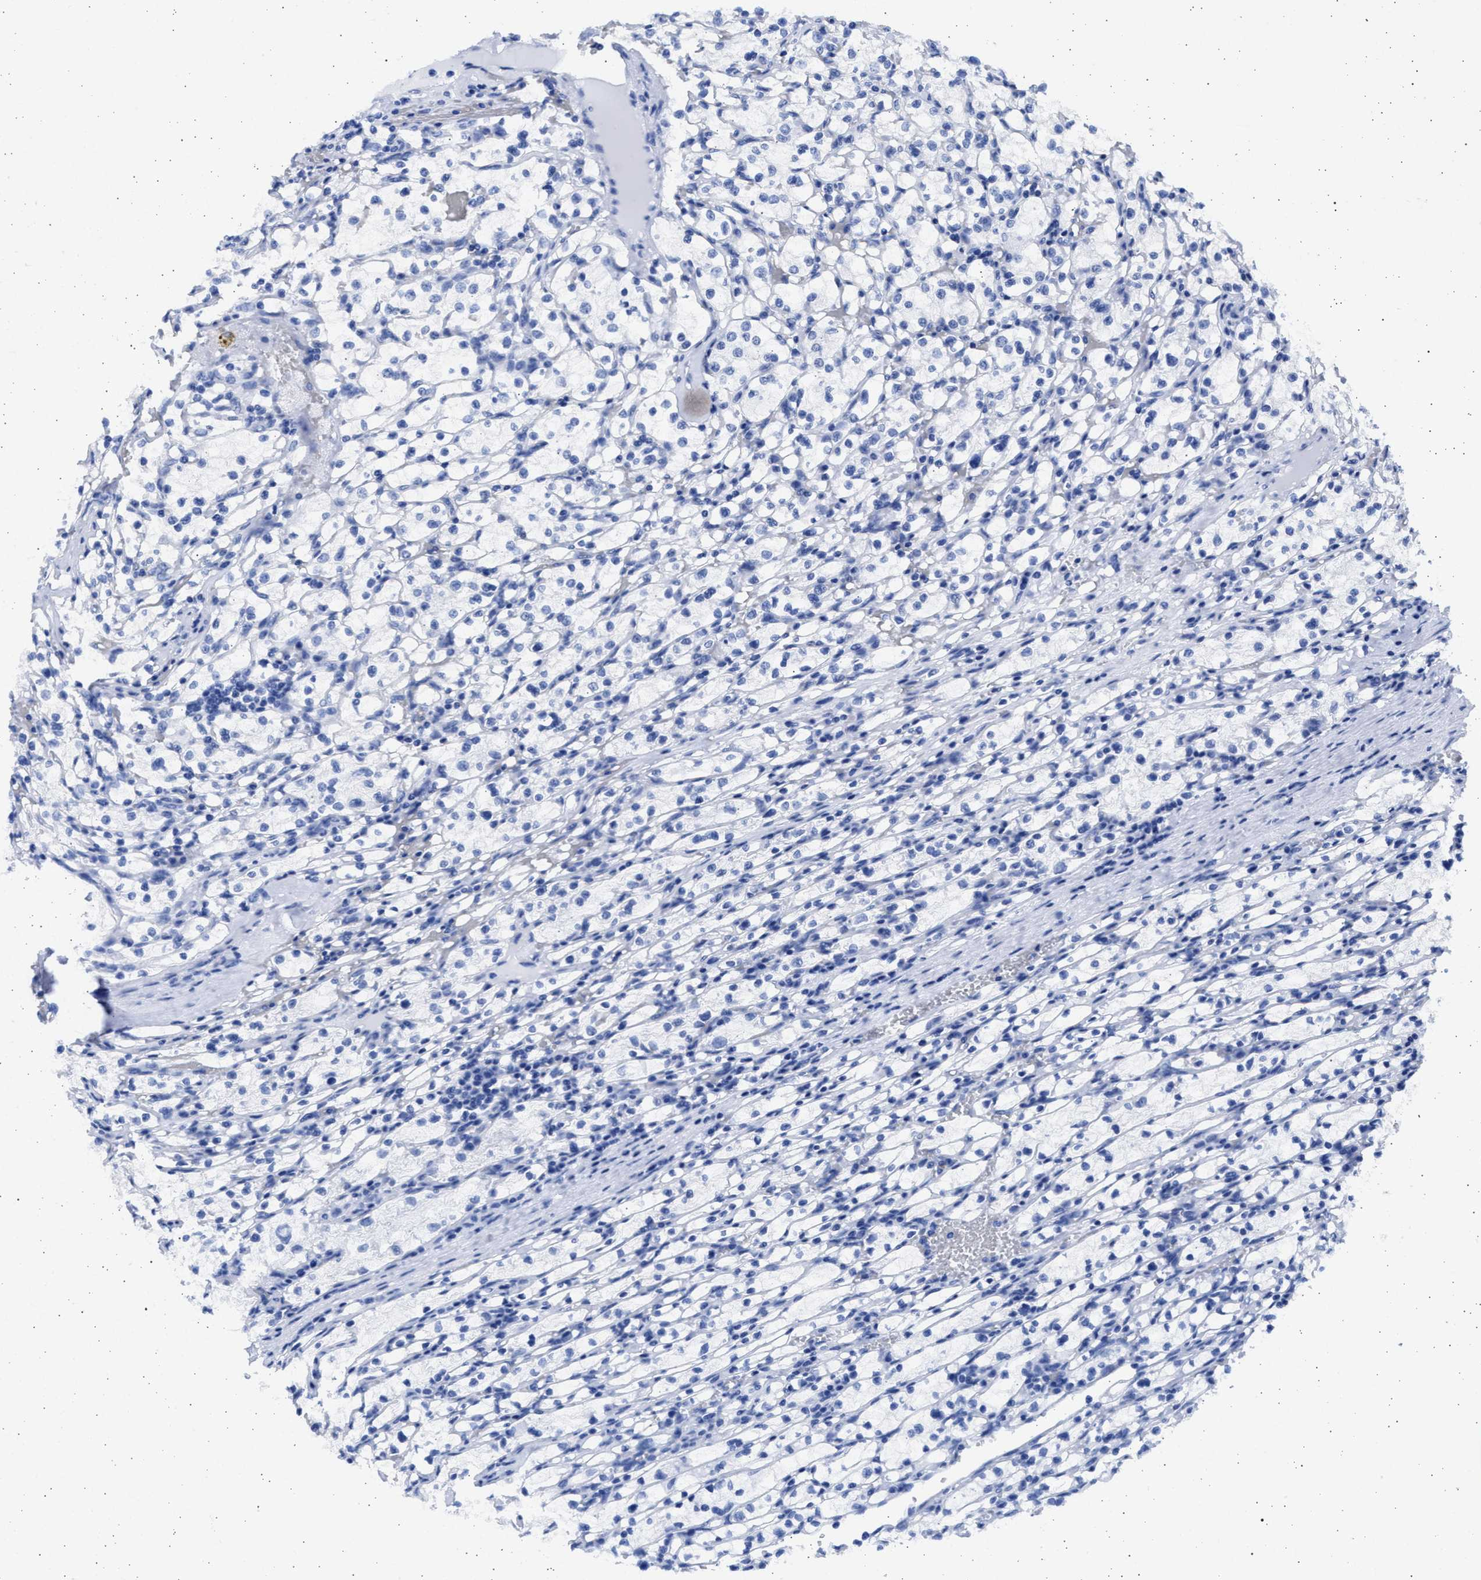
{"staining": {"intensity": "negative", "quantity": "none", "location": "none"}, "tissue": "renal cancer", "cell_type": "Tumor cells", "image_type": "cancer", "snomed": [{"axis": "morphology", "description": "Adenocarcinoma, NOS"}, {"axis": "topography", "description": "Kidney"}], "caption": "An immunohistochemistry micrograph of adenocarcinoma (renal) is shown. There is no staining in tumor cells of adenocarcinoma (renal).", "gene": "ALDOC", "patient": {"sex": "female", "age": 83}}